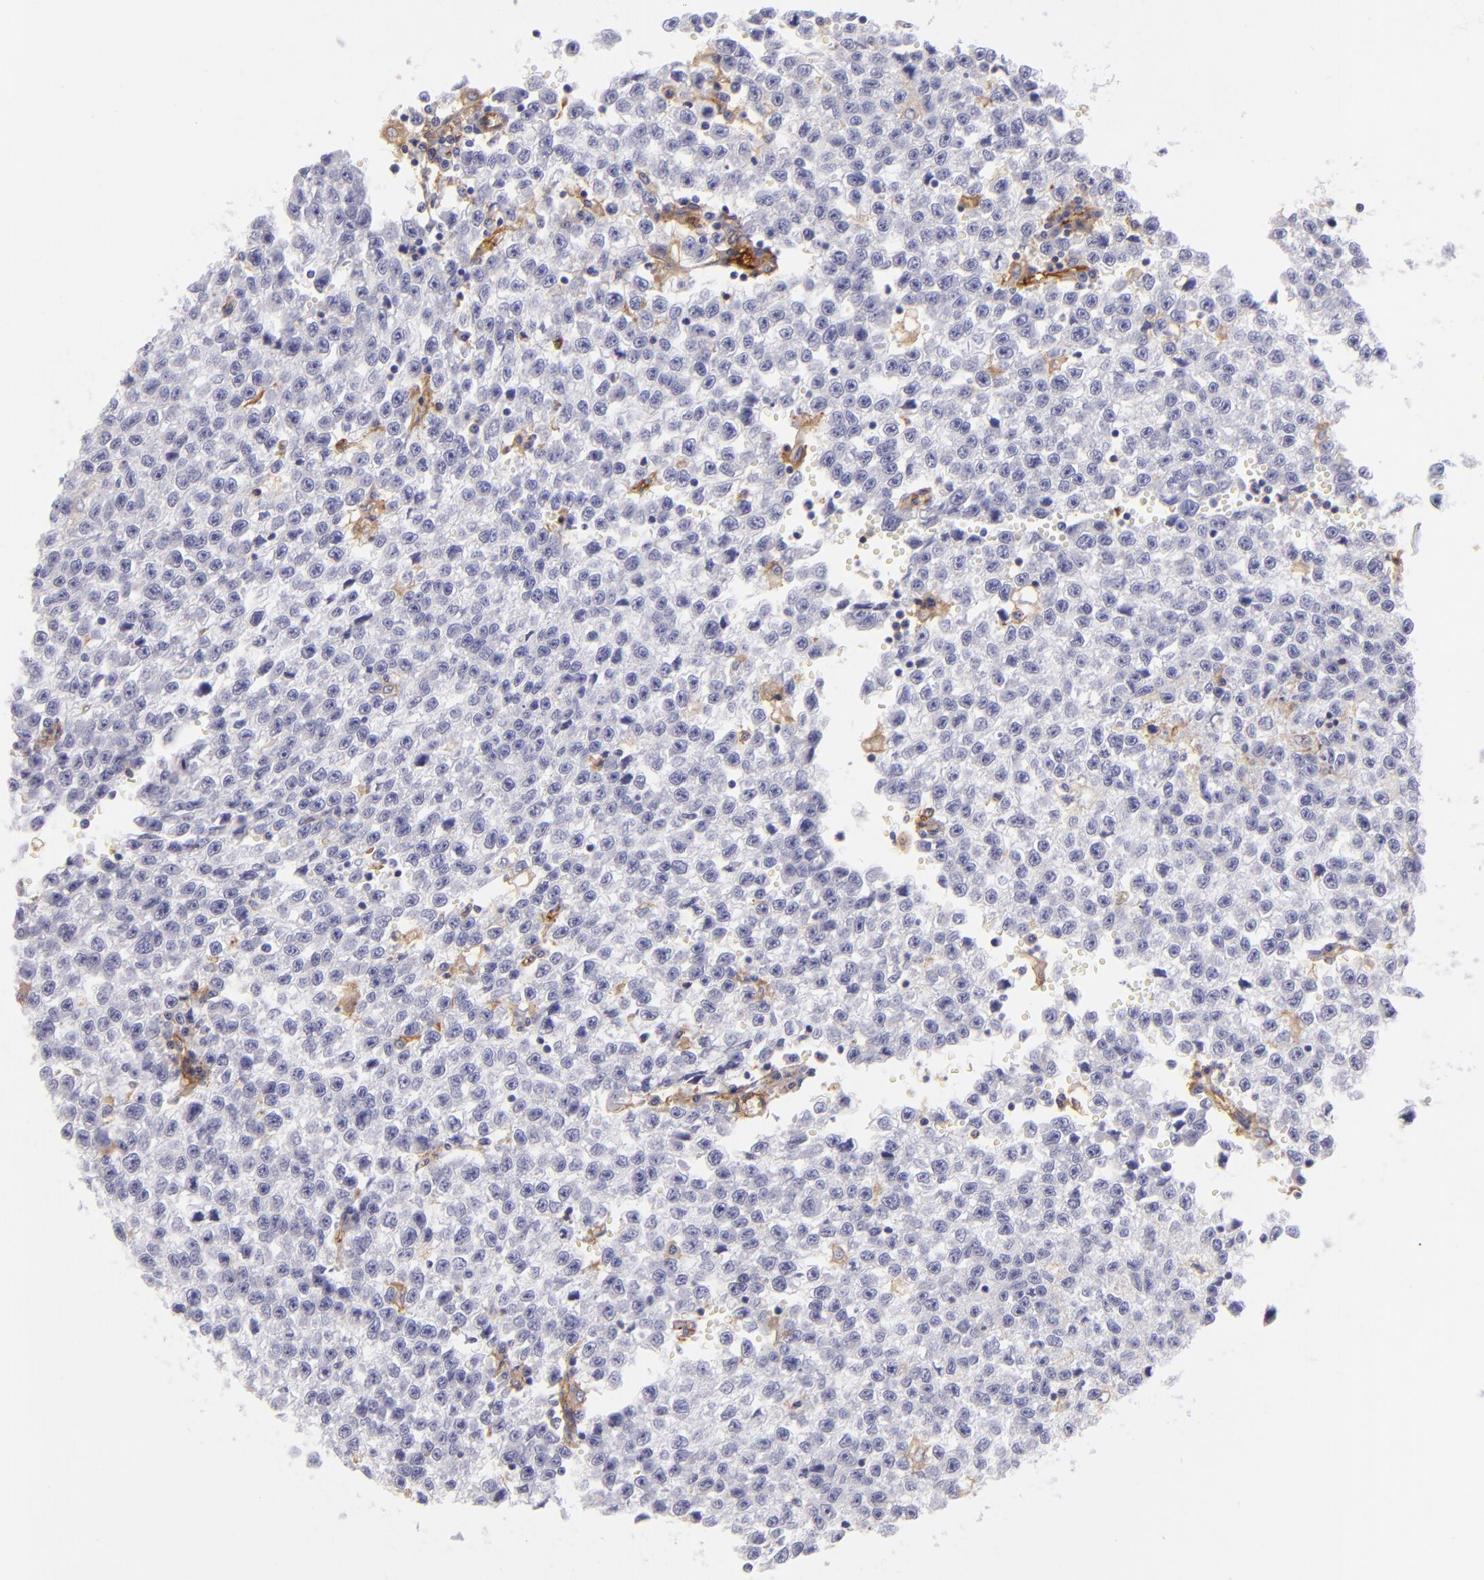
{"staining": {"intensity": "negative", "quantity": "none", "location": "none"}, "tissue": "testis cancer", "cell_type": "Tumor cells", "image_type": "cancer", "snomed": [{"axis": "morphology", "description": "Seminoma, NOS"}, {"axis": "topography", "description": "Testis"}], "caption": "Human testis cancer (seminoma) stained for a protein using IHC exhibits no positivity in tumor cells.", "gene": "ENTPD1", "patient": {"sex": "male", "age": 35}}